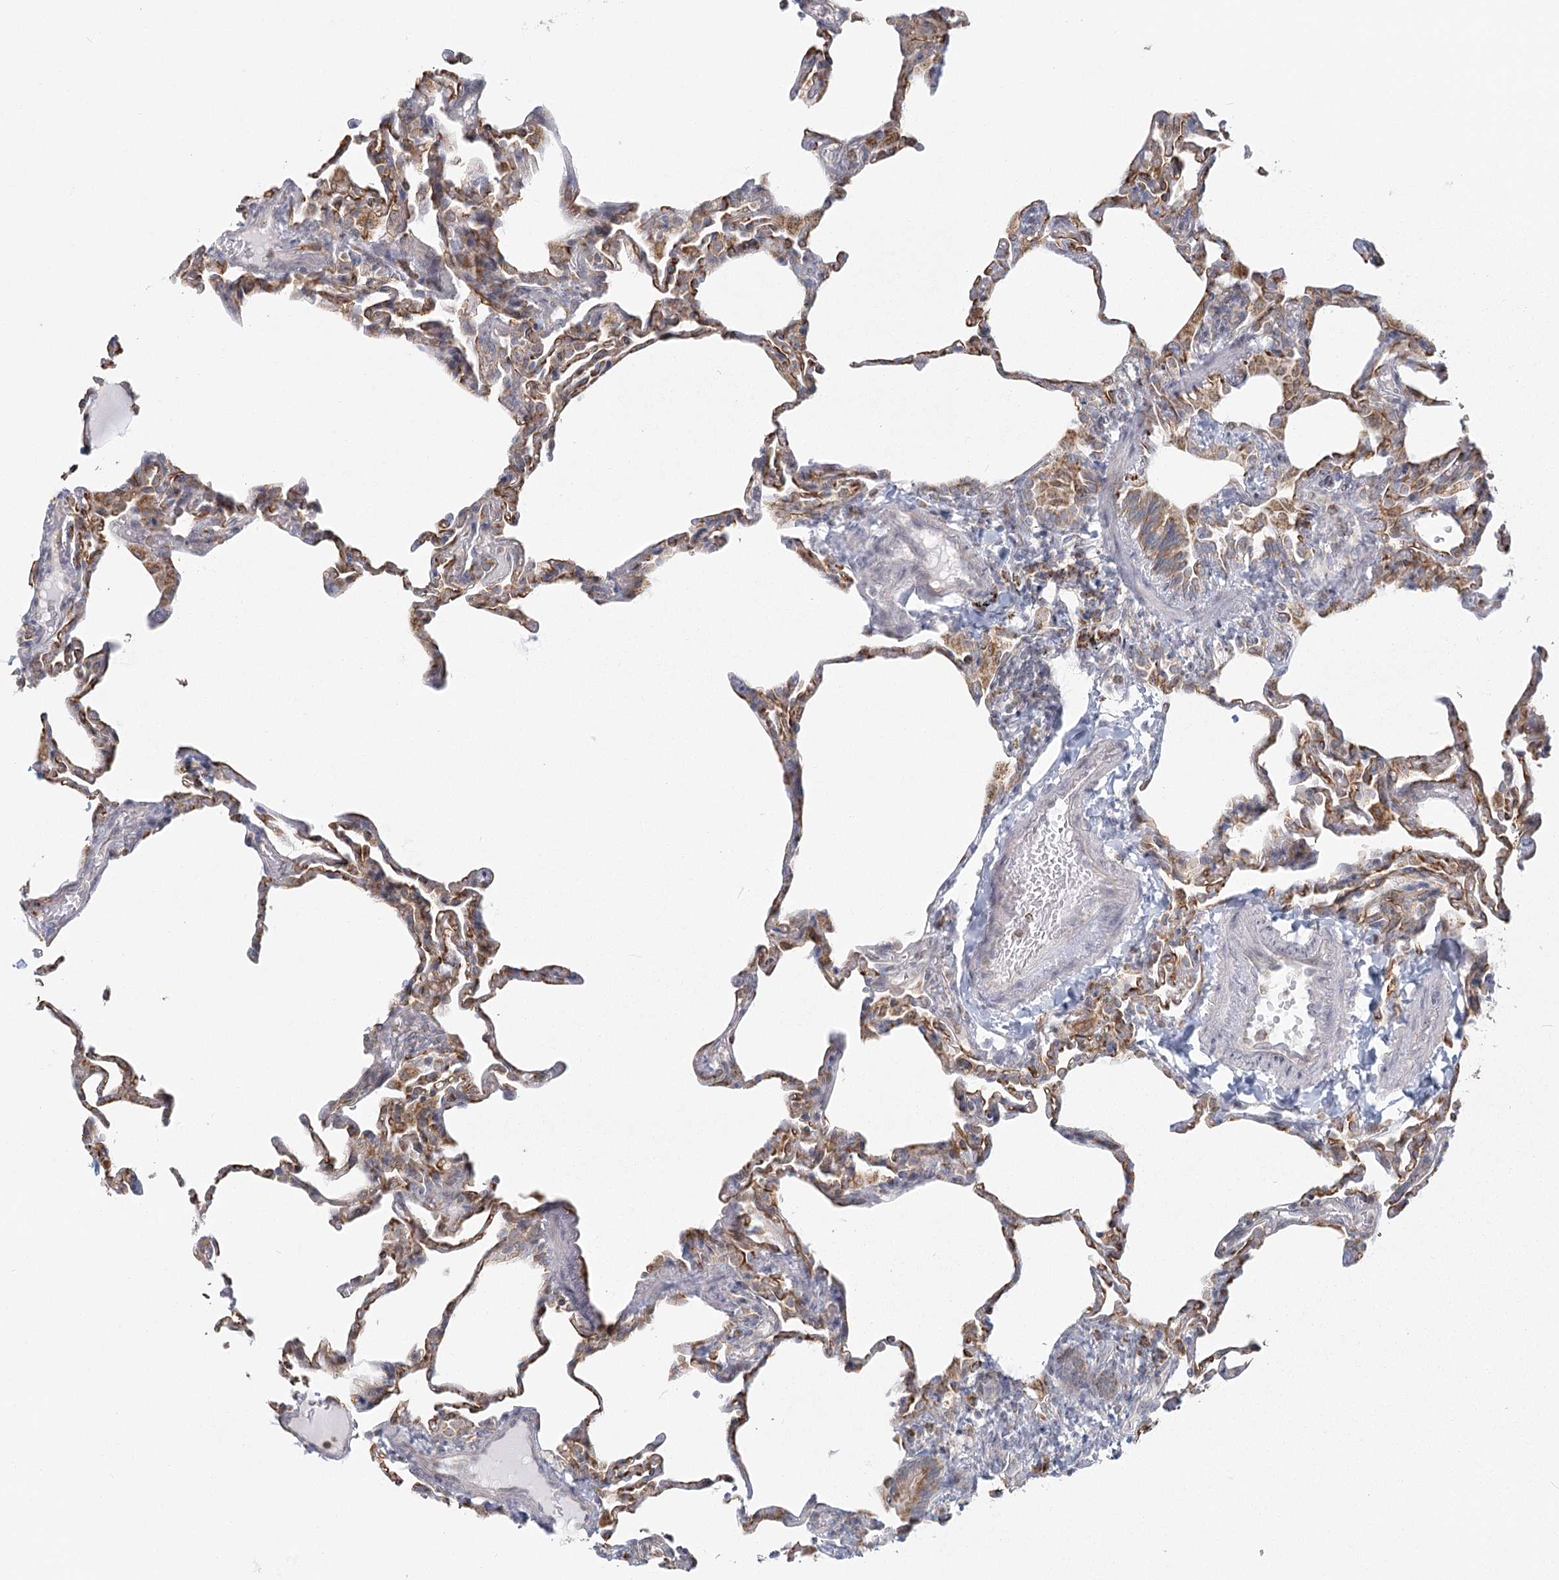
{"staining": {"intensity": "moderate", "quantity": "25%-75%", "location": "cytoplasmic/membranous"}, "tissue": "lung", "cell_type": "Alveolar cells", "image_type": "normal", "snomed": [{"axis": "morphology", "description": "Normal tissue, NOS"}, {"axis": "topography", "description": "Lung"}], "caption": "Lung was stained to show a protein in brown. There is medium levels of moderate cytoplasmic/membranous positivity in about 25%-75% of alveolar cells. (Stains: DAB in brown, nuclei in blue, Microscopy: brightfield microscopy at high magnification).", "gene": "LACTB", "patient": {"sex": "male", "age": 20}}